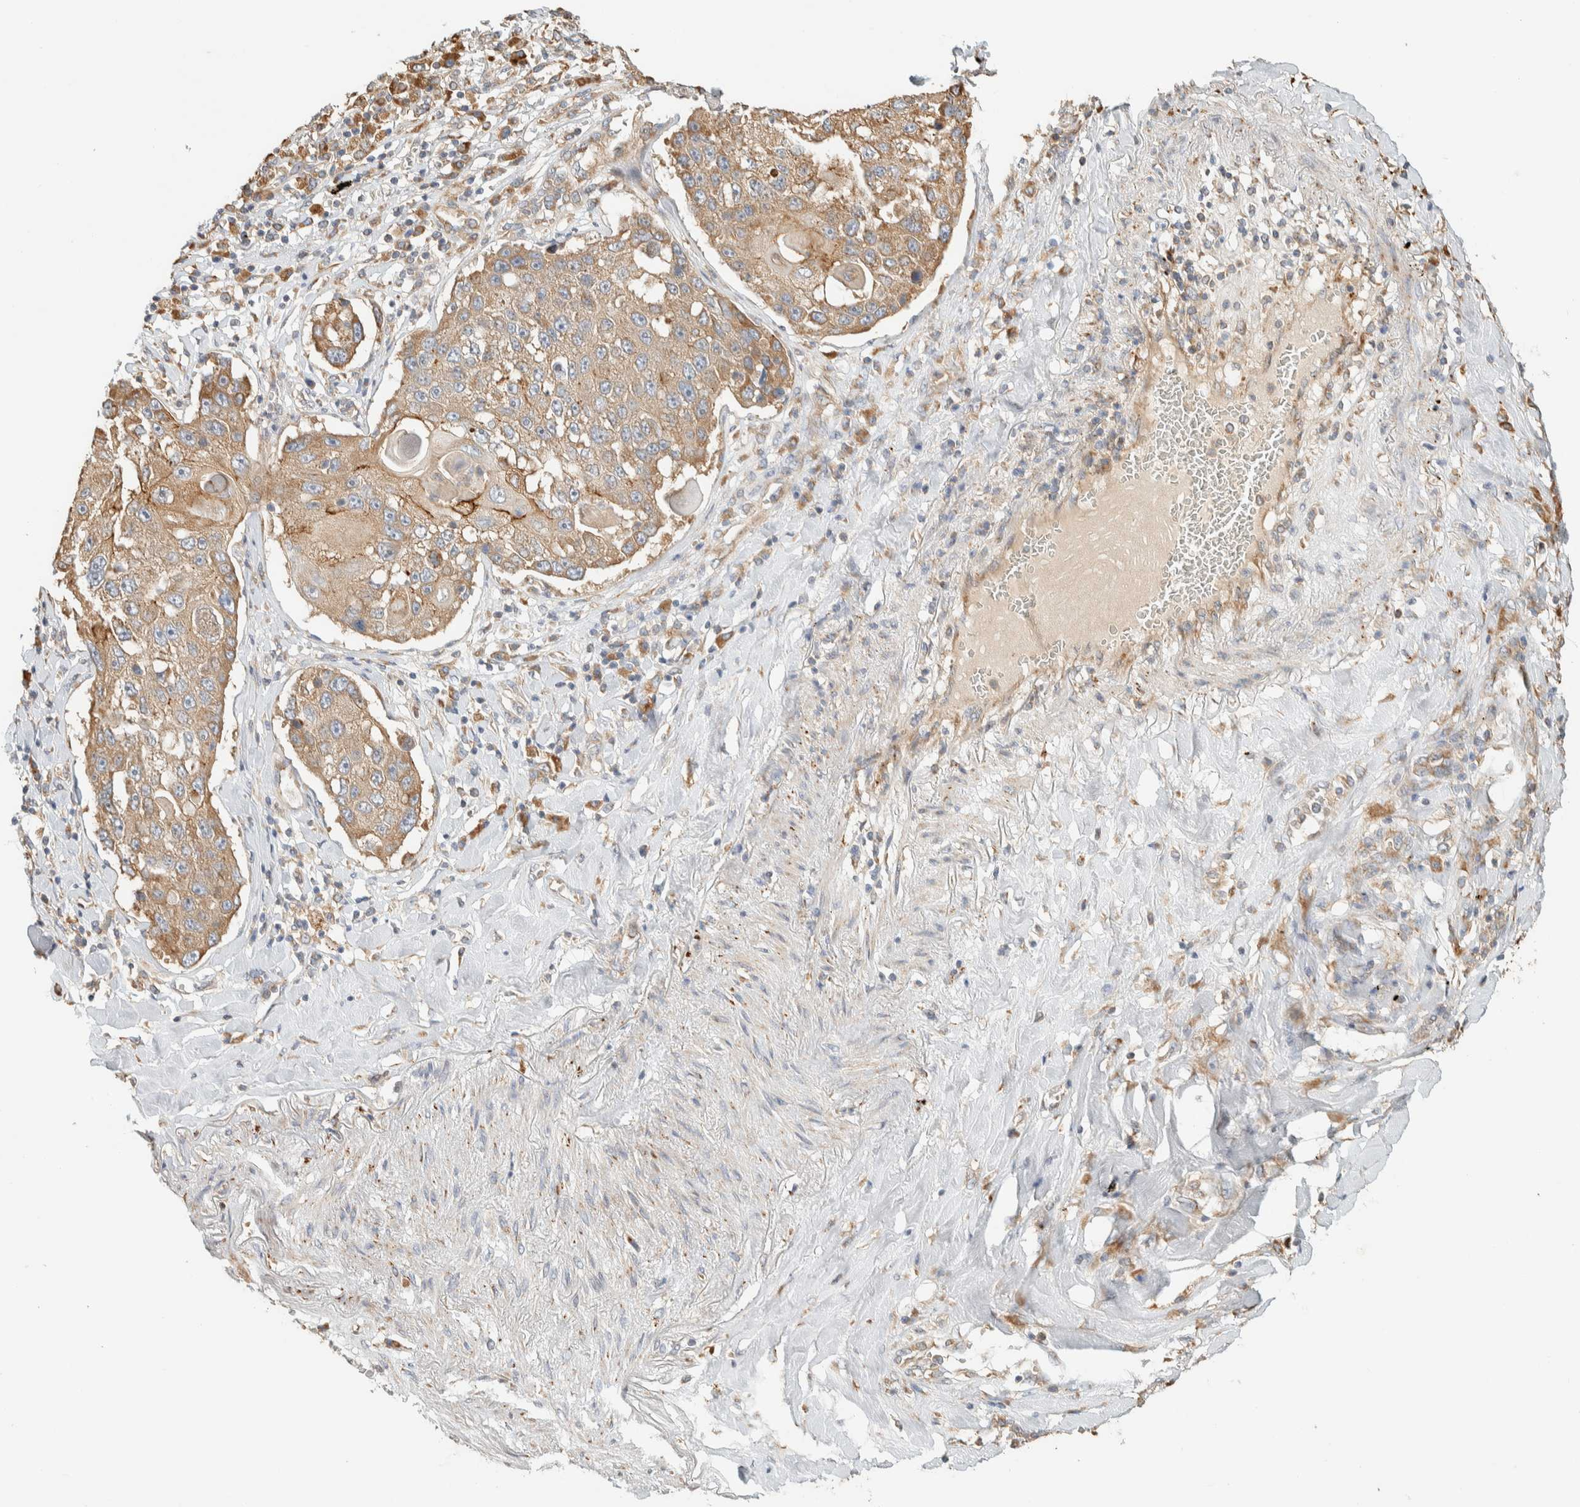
{"staining": {"intensity": "moderate", "quantity": ">75%", "location": "cytoplasmic/membranous"}, "tissue": "lung cancer", "cell_type": "Tumor cells", "image_type": "cancer", "snomed": [{"axis": "morphology", "description": "Squamous cell carcinoma, NOS"}, {"axis": "topography", "description": "Lung"}], "caption": "An image showing moderate cytoplasmic/membranous staining in about >75% of tumor cells in lung squamous cell carcinoma, as visualized by brown immunohistochemical staining.", "gene": "RAB11FIP1", "patient": {"sex": "male", "age": 61}}